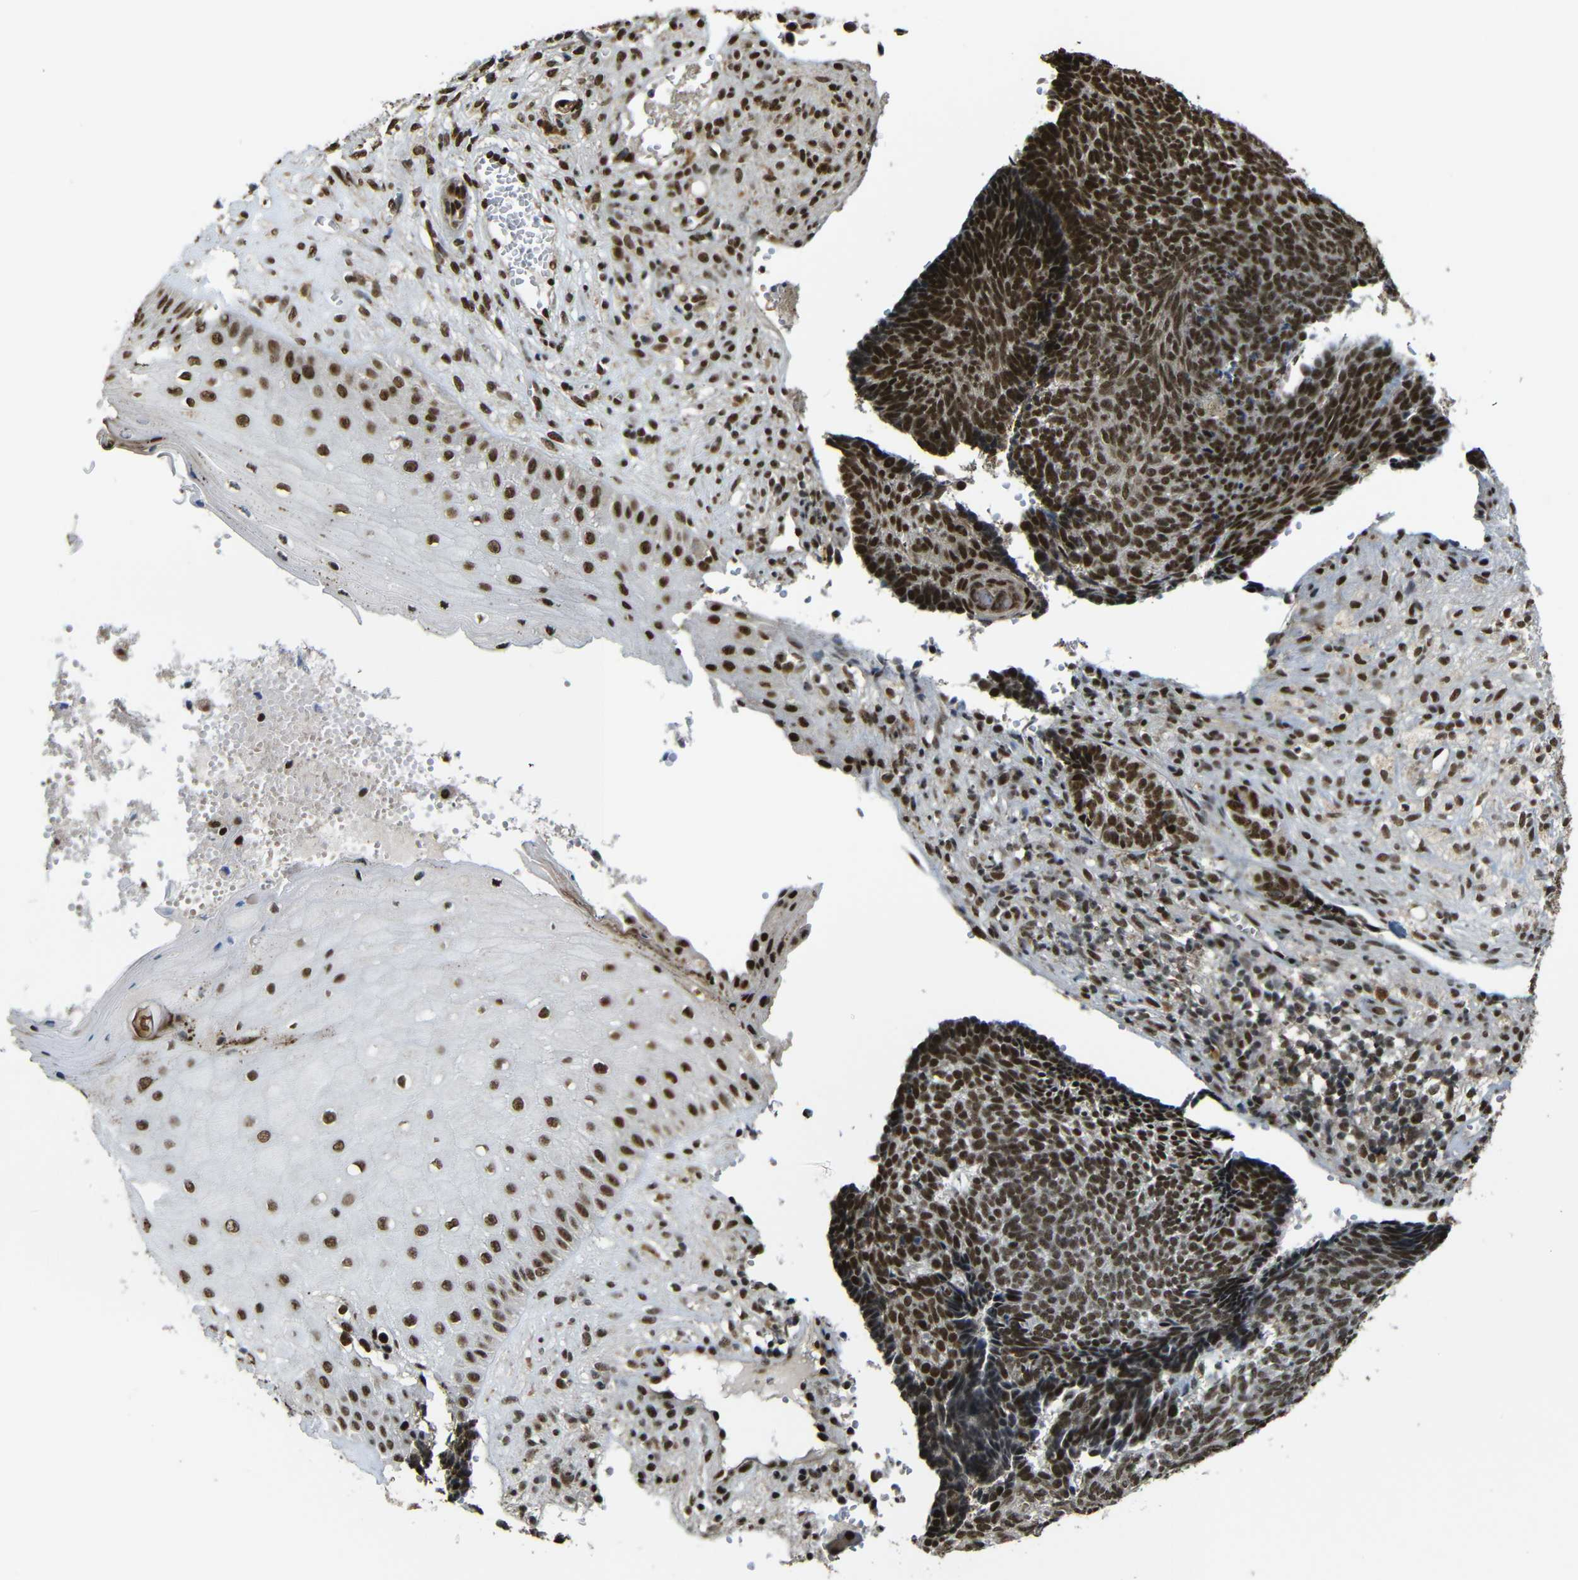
{"staining": {"intensity": "strong", "quantity": ">75%", "location": "cytoplasmic/membranous,nuclear"}, "tissue": "skin cancer", "cell_type": "Tumor cells", "image_type": "cancer", "snomed": [{"axis": "morphology", "description": "Basal cell carcinoma"}, {"axis": "topography", "description": "Skin"}], "caption": "Immunohistochemical staining of human basal cell carcinoma (skin) exhibits high levels of strong cytoplasmic/membranous and nuclear staining in approximately >75% of tumor cells. Ihc stains the protein in brown and the nuclei are stained blue.", "gene": "TCF7L2", "patient": {"sex": "male", "age": 84}}